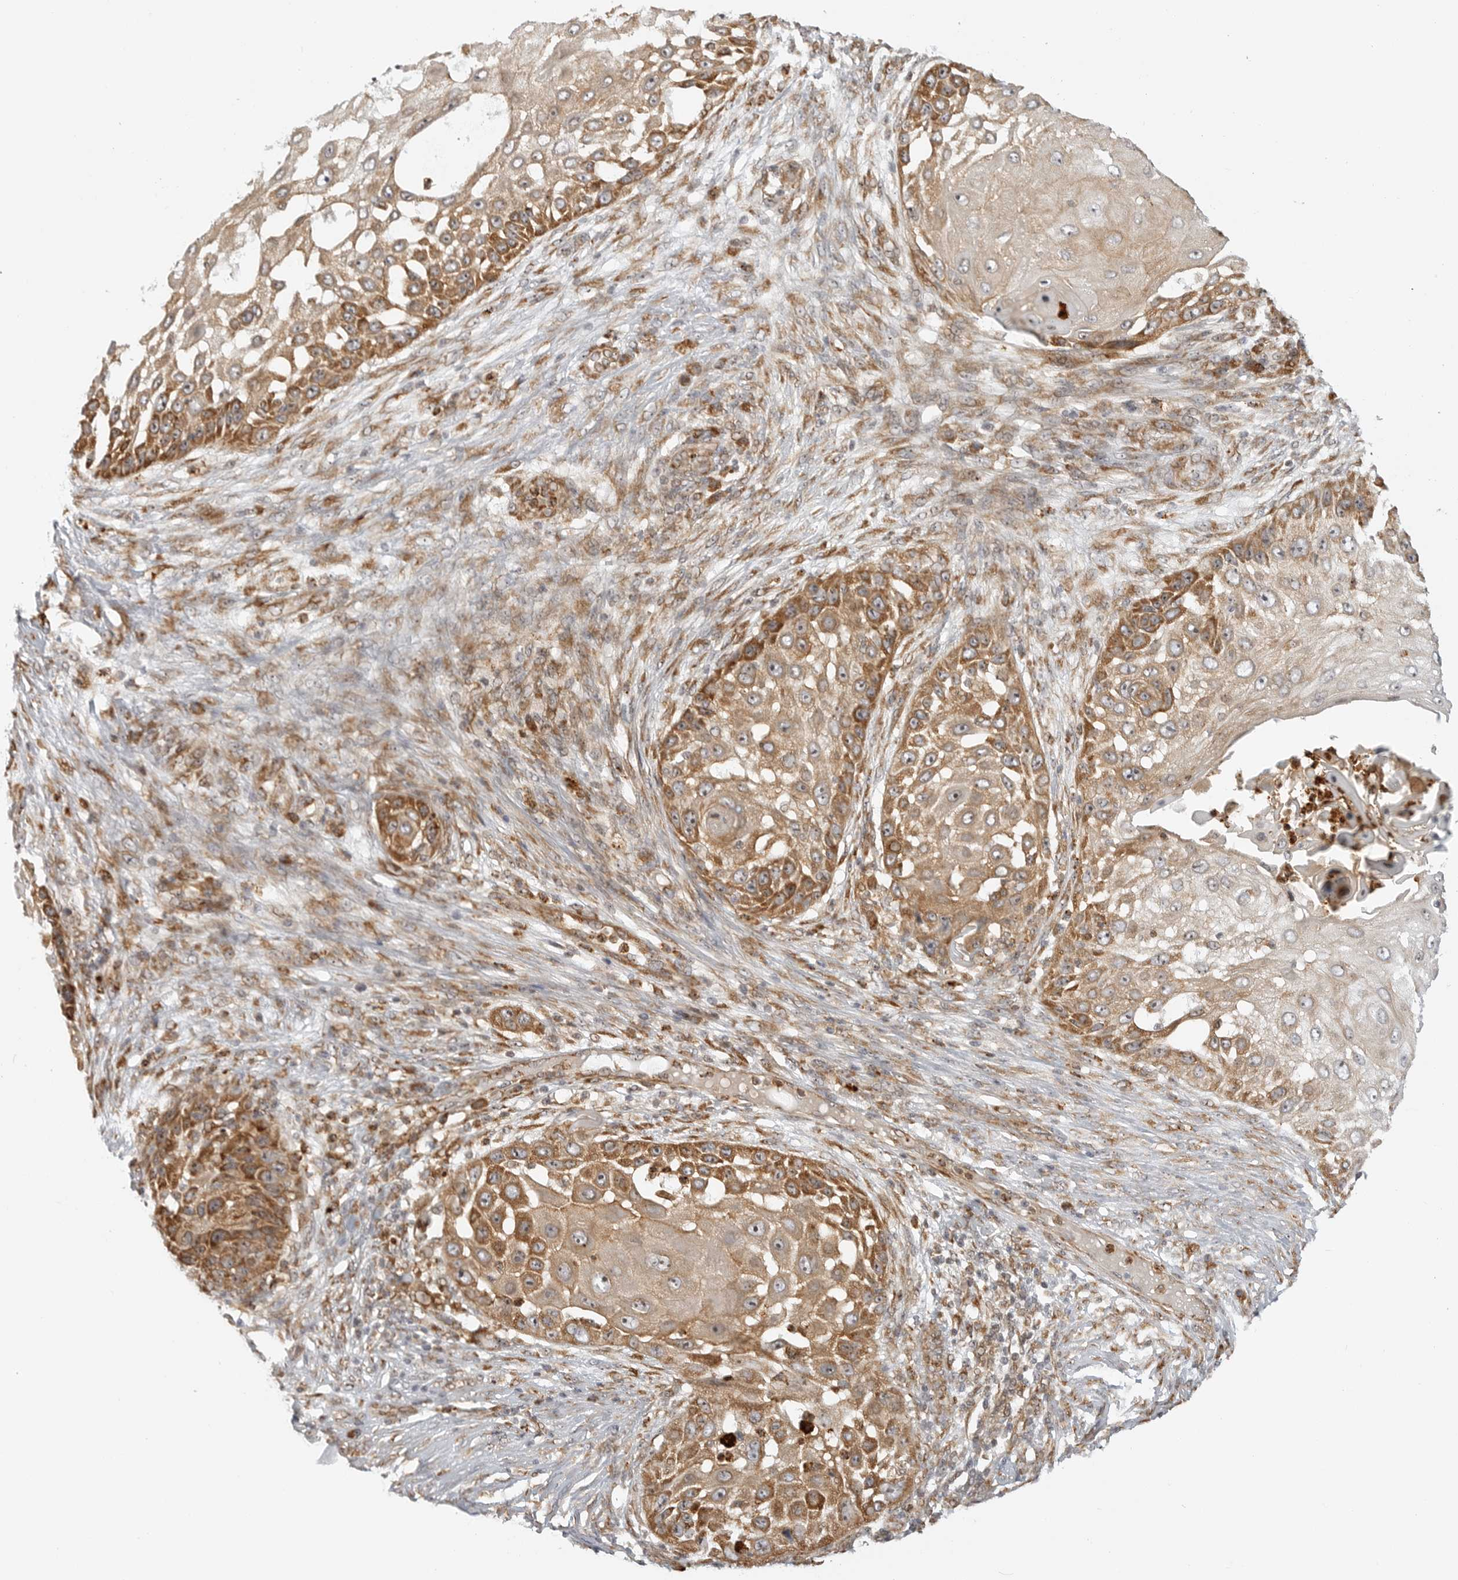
{"staining": {"intensity": "moderate", "quantity": ">75%", "location": "cytoplasmic/membranous,nuclear"}, "tissue": "skin cancer", "cell_type": "Tumor cells", "image_type": "cancer", "snomed": [{"axis": "morphology", "description": "Squamous cell carcinoma, NOS"}, {"axis": "topography", "description": "Skin"}], "caption": "Skin cancer (squamous cell carcinoma) stained for a protein (brown) reveals moderate cytoplasmic/membranous and nuclear positive expression in about >75% of tumor cells.", "gene": "DSCC1", "patient": {"sex": "female", "age": 44}}